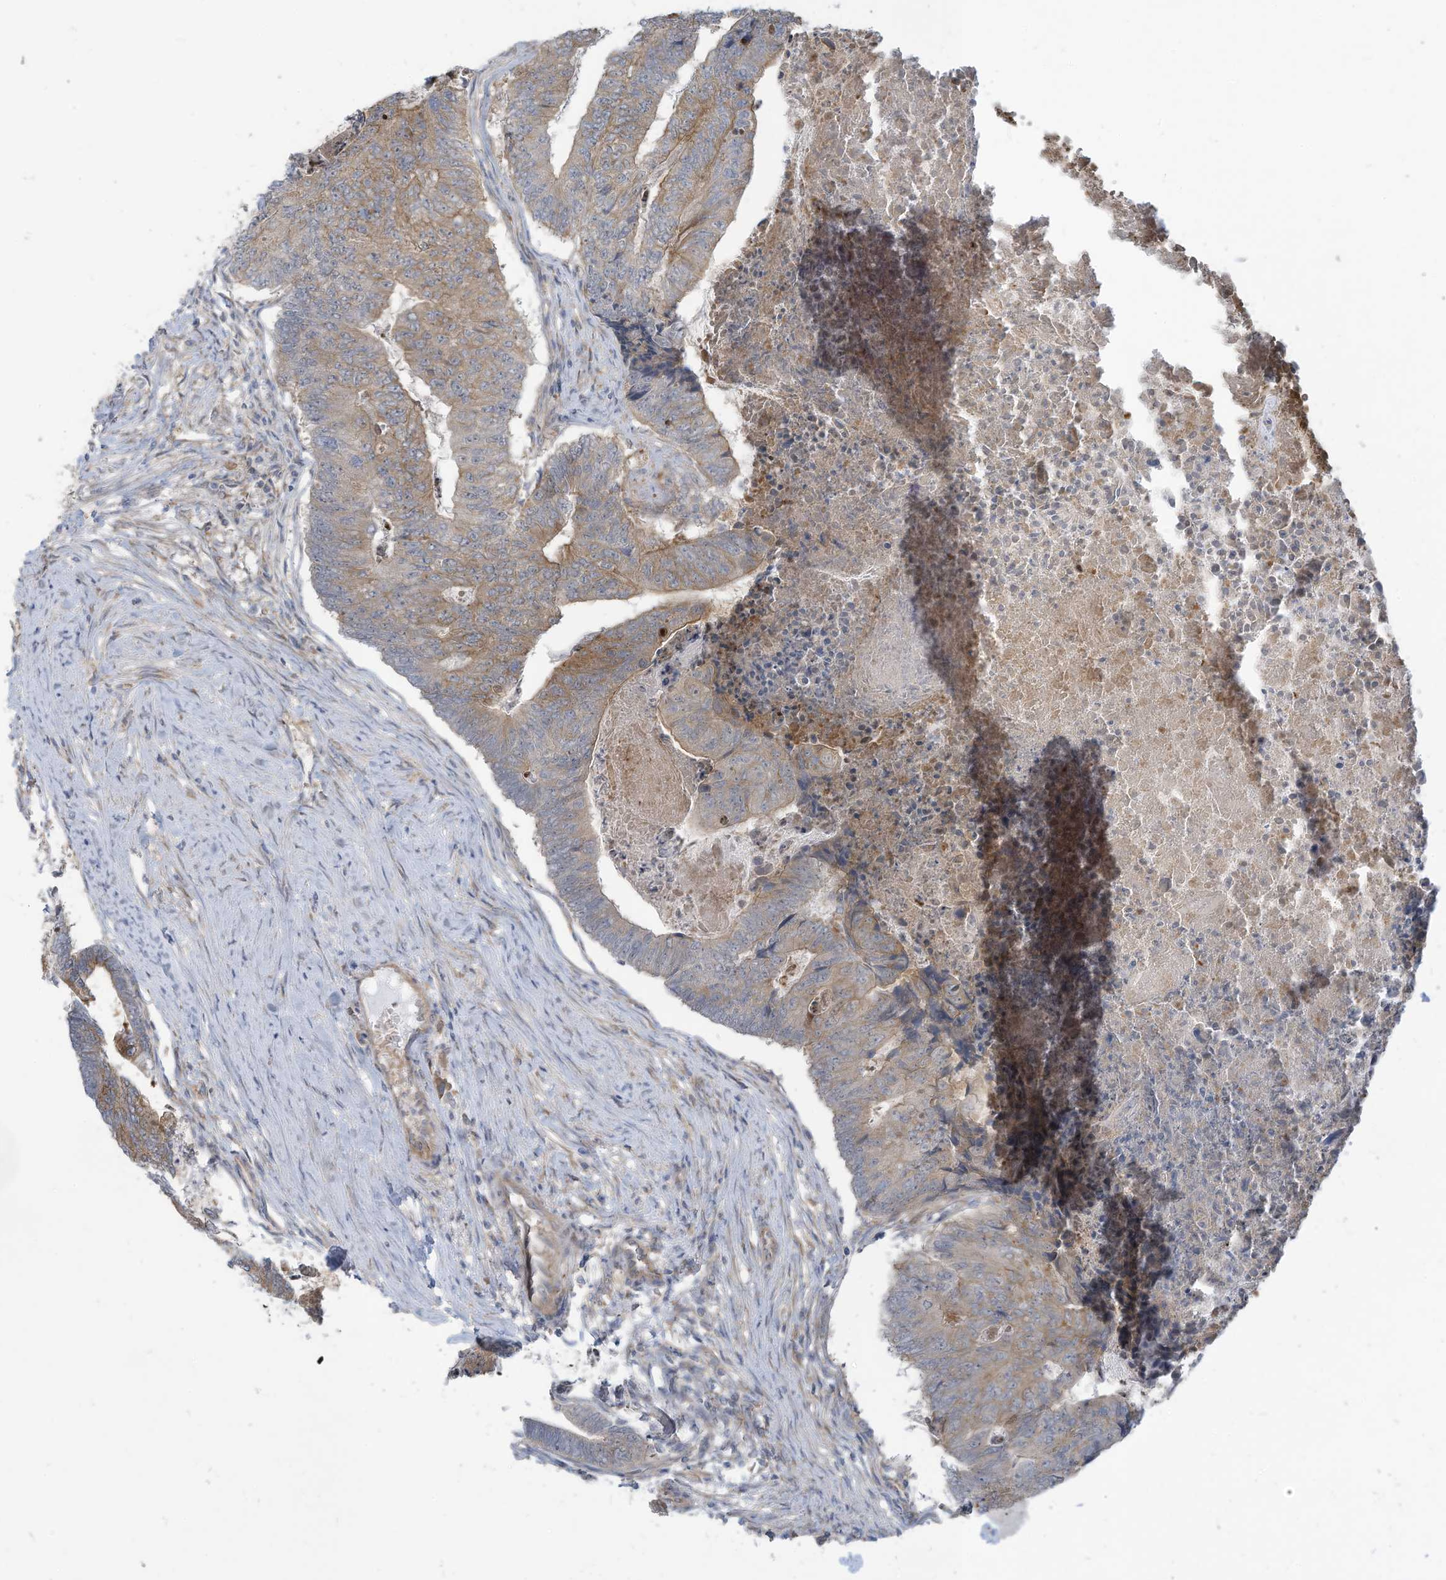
{"staining": {"intensity": "weak", "quantity": "25%-75%", "location": "cytoplasmic/membranous"}, "tissue": "colorectal cancer", "cell_type": "Tumor cells", "image_type": "cancer", "snomed": [{"axis": "morphology", "description": "Adenocarcinoma, NOS"}, {"axis": "topography", "description": "Colon"}], "caption": "Protein staining exhibits weak cytoplasmic/membranous staining in approximately 25%-75% of tumor cells in colorectal cancer.", "gene": "ADAT2", "patient": {"sex": "female", "age": 67}}